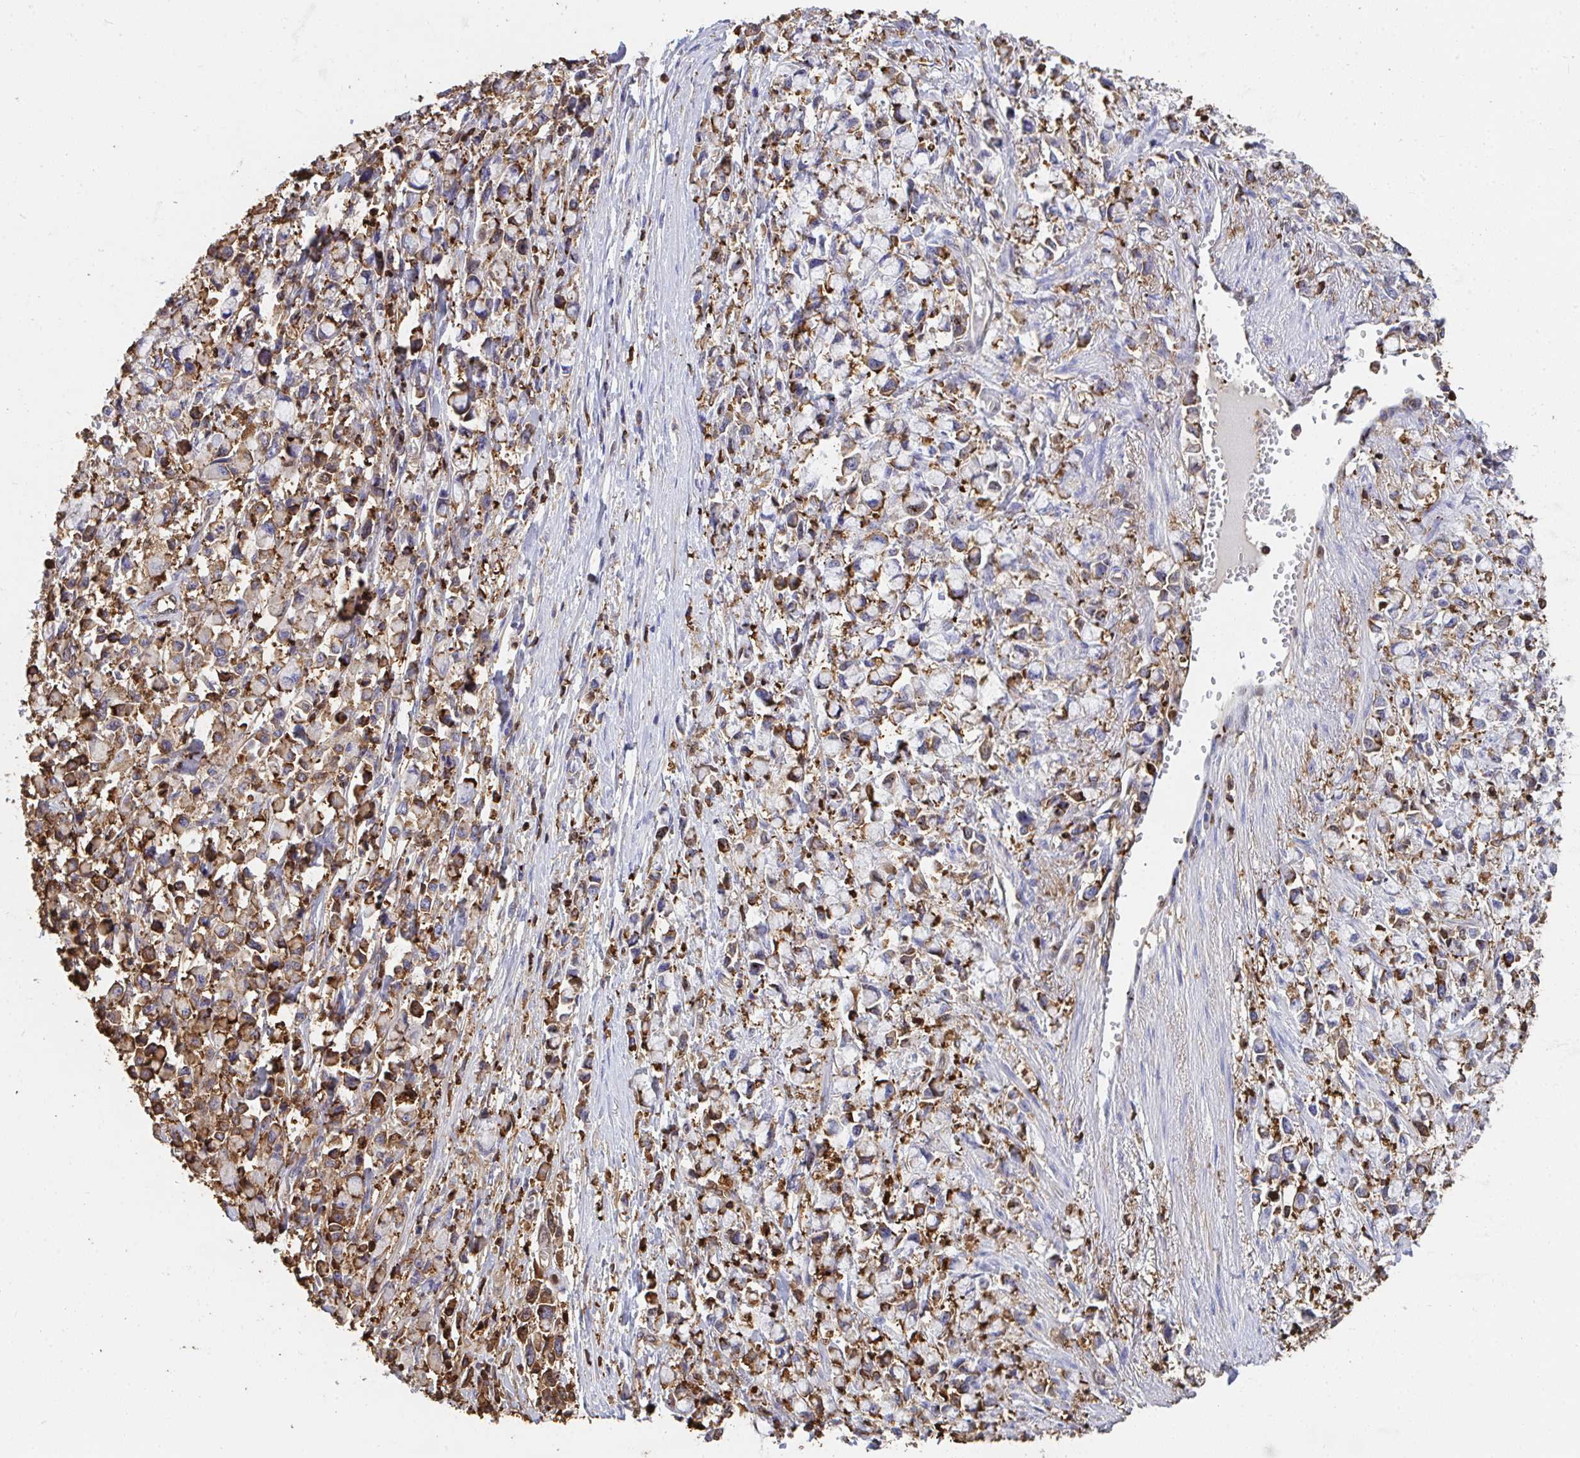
{"staining": {"intensity": "moderate", "quantity": "25%-75%", "location": "cytoplasmic/membranous"}, "tissue": "stomach cancer", "cell_type": "Tumor cells", "image_type": "cancer", "snomed": [{"axis": "morphology", "description": "Adenocarcinoma, NOS"}, {"axis": "topography", "description": "Stomach"}], "caption": "Human stomach cancer stained with a protein marker reveals moderate staining in tumor cells.", "gene": "CFL1", "patient": {"sex": "female", "age": 81}}